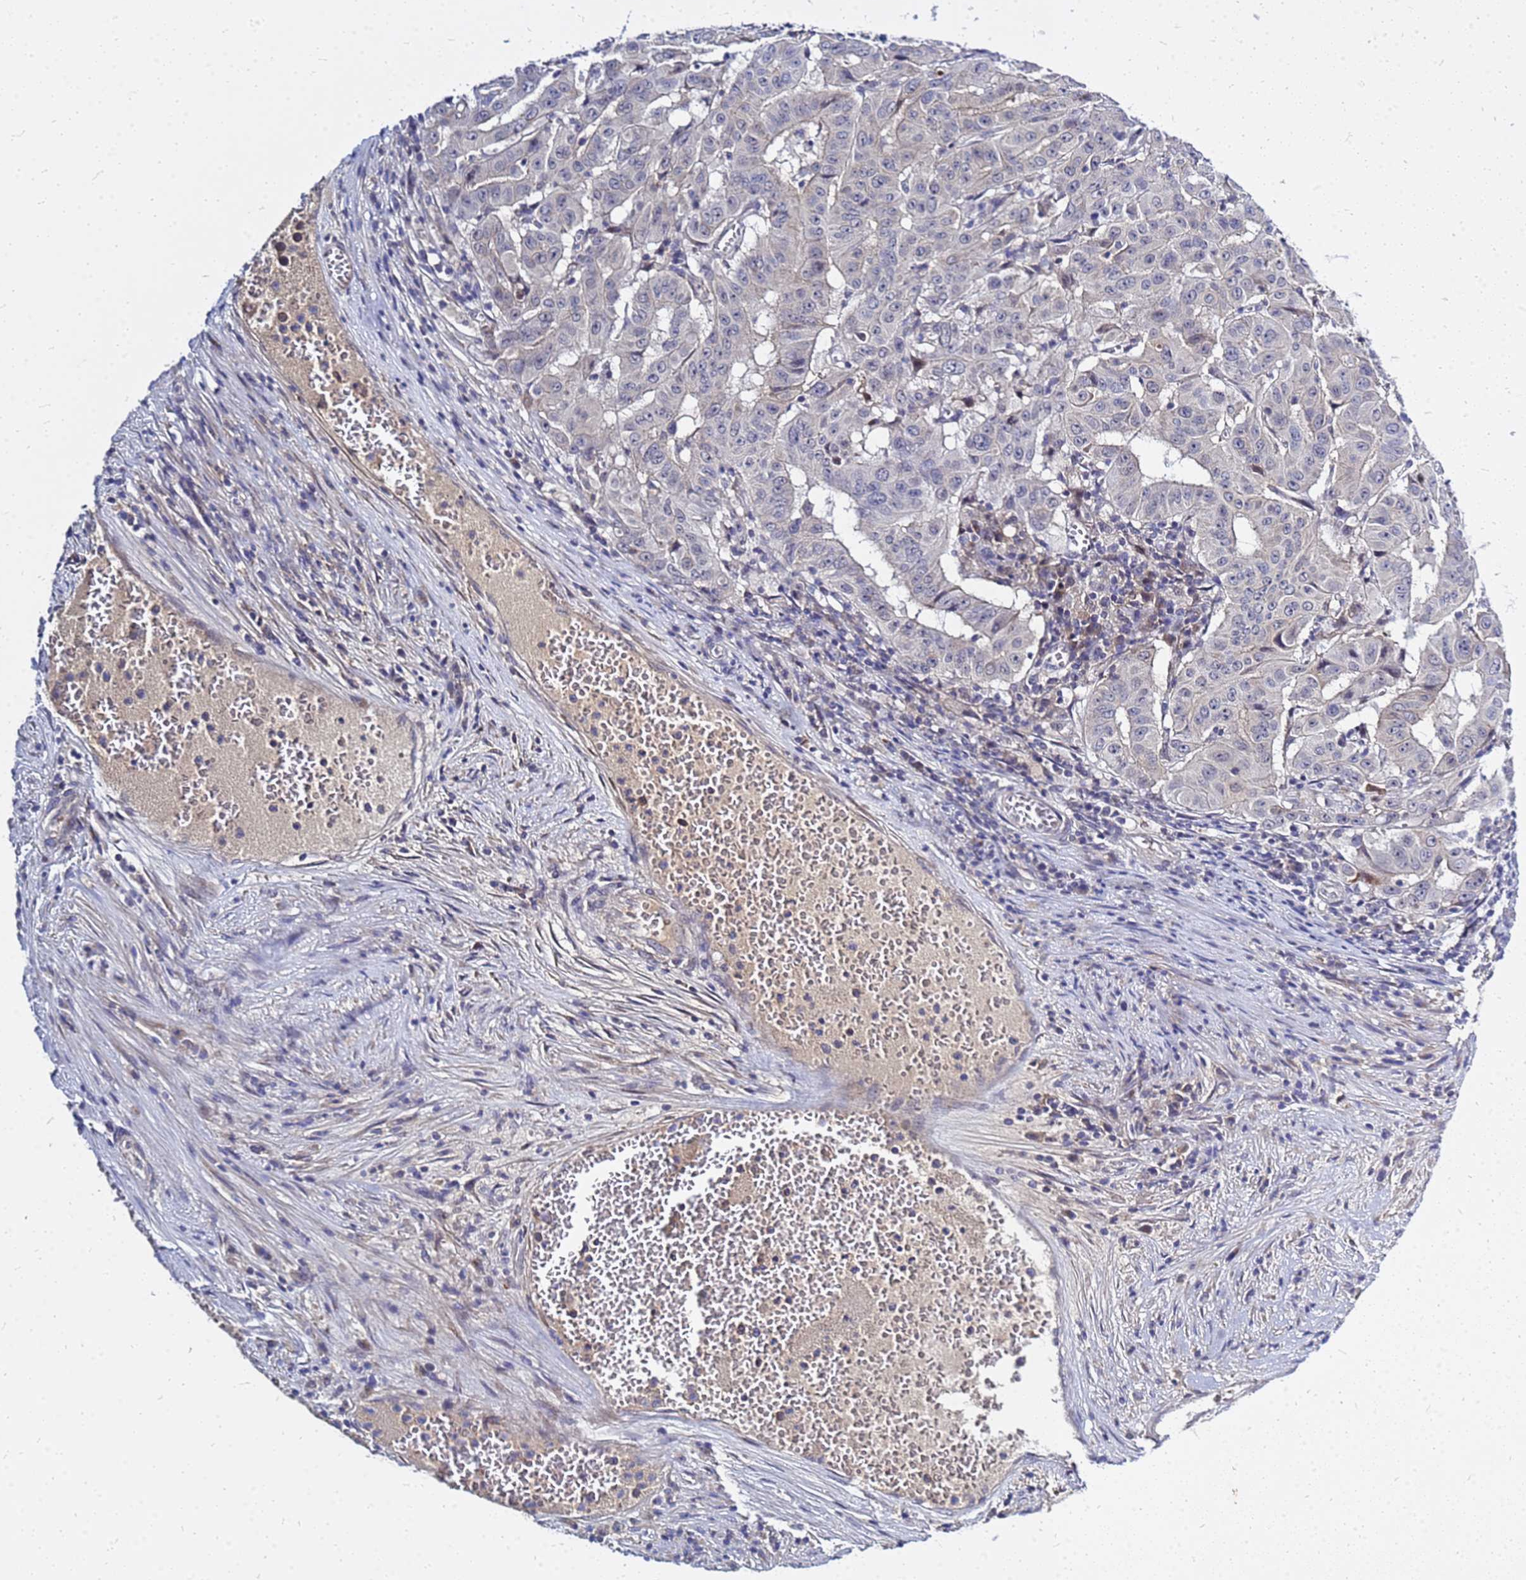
{"staining": {"intensity": "negative", "quantity": "none", "location": "none"}, "tissue": "pancreatic cancer", "cell_type": "Tumor cells", "image_type": "cancer", "snomed": [{"axis": "morphology", "description": "Adenocarcinoma, NOS"}, {"axis": "topography", "description": "Pancreas"}], "caption": "Adenocarcinoma (pancreatic) stained for a protein using IHC exhibits no positivity tumor cells.", "gene": "SRGAP3", "patient": {"sex": "male", "age": 63}}